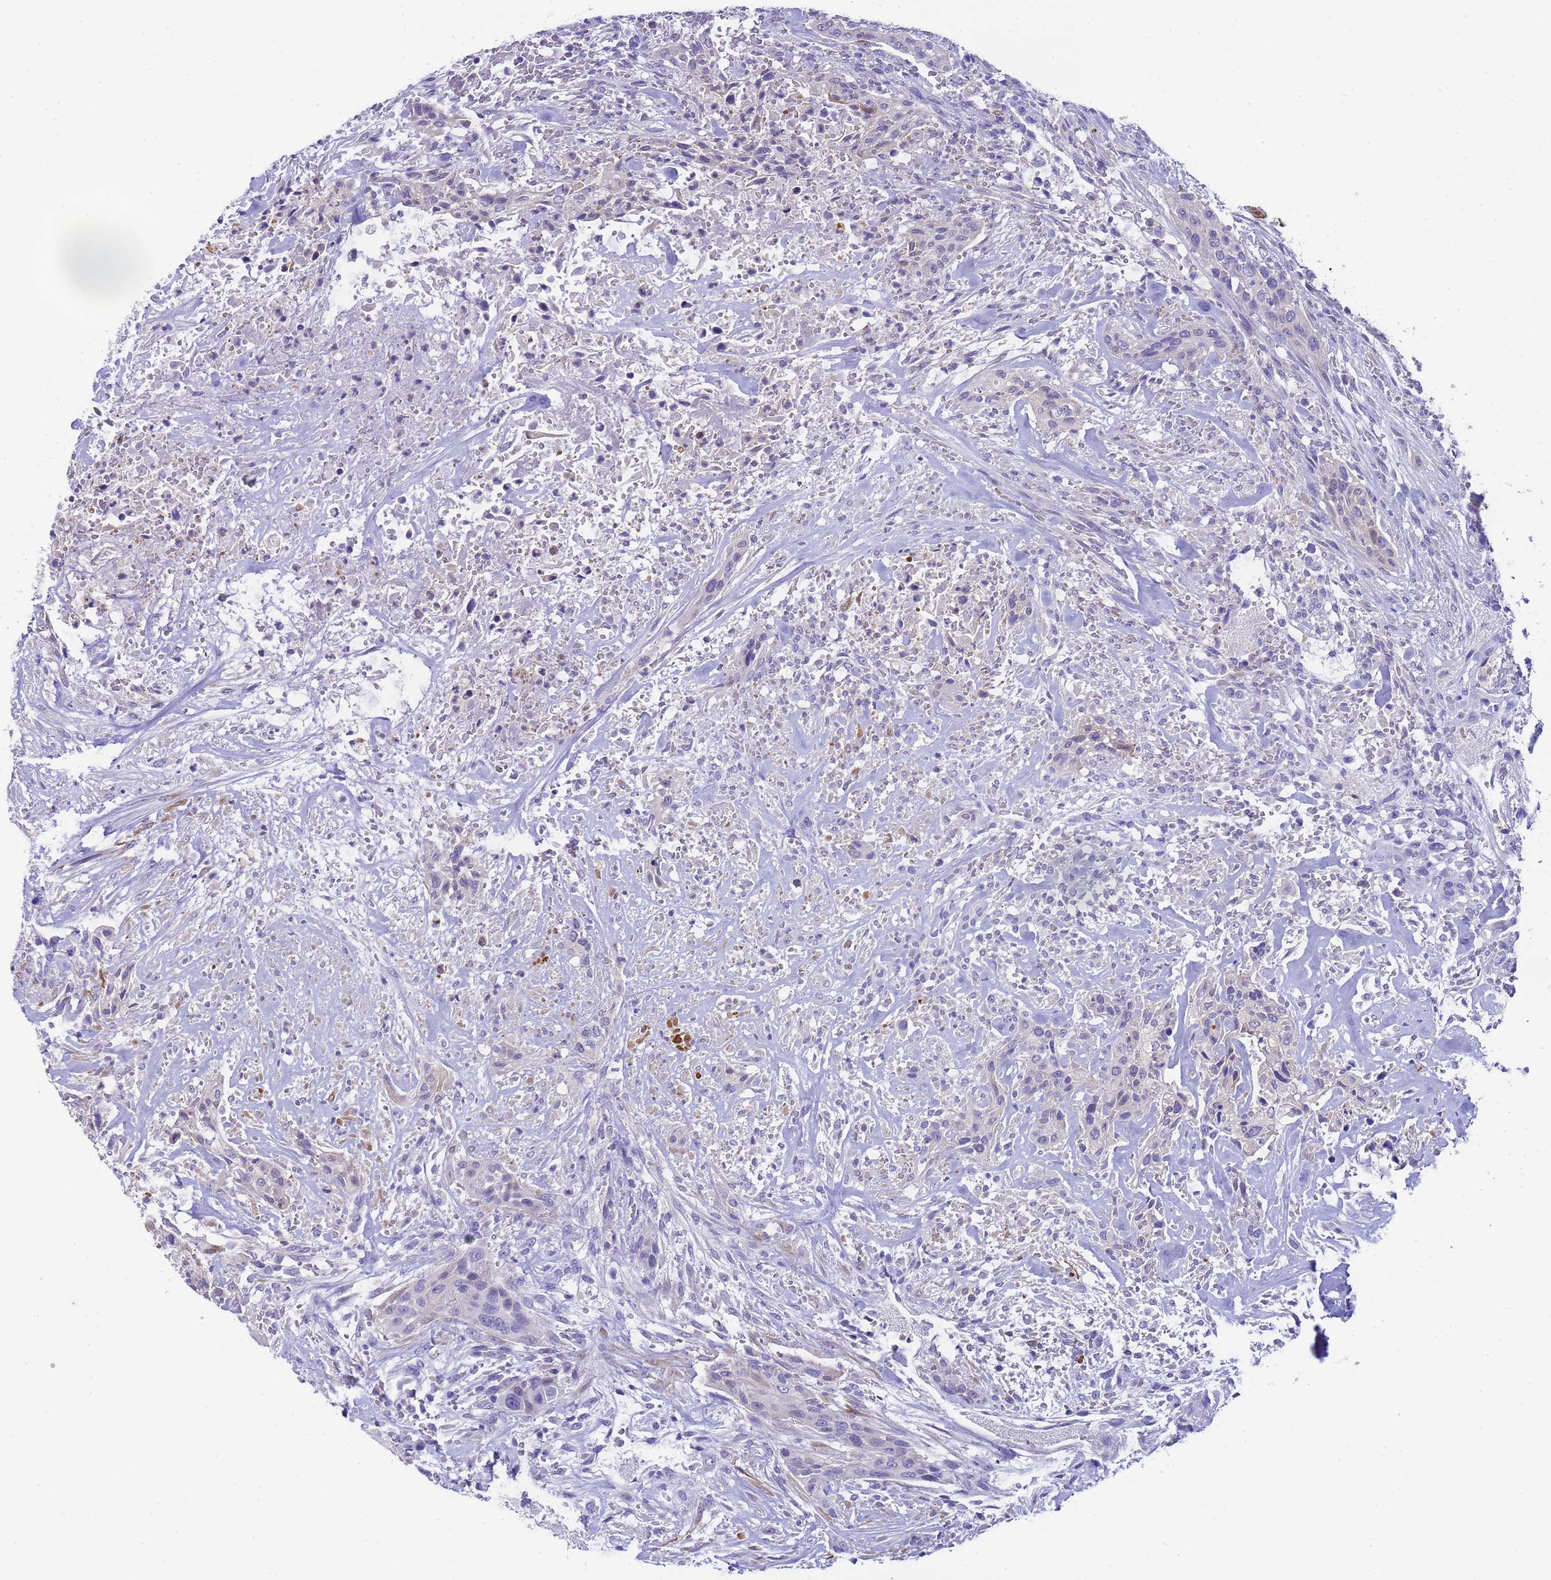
{"staining": {"intensity": "negative", "quantity": "none", "location": "none"}, "tissue": "urothelial cancer", "cell_type": "Tumor cells", "image_type": "cancer", "snomed": [{"axis": "morphology", "description": "Urothelial carcinoma, High grade"}, {"axis": "topography", "description": "Urinary bladder"}], "caption": "DAB (3,3'-diaminobenzidine) immunohistochemical staining of human high-grade urothelial carcinoma exhibits no significant positivity in tumor cells.", "gene": "USP38", "patient": {"sex": "male", "age": 35}}